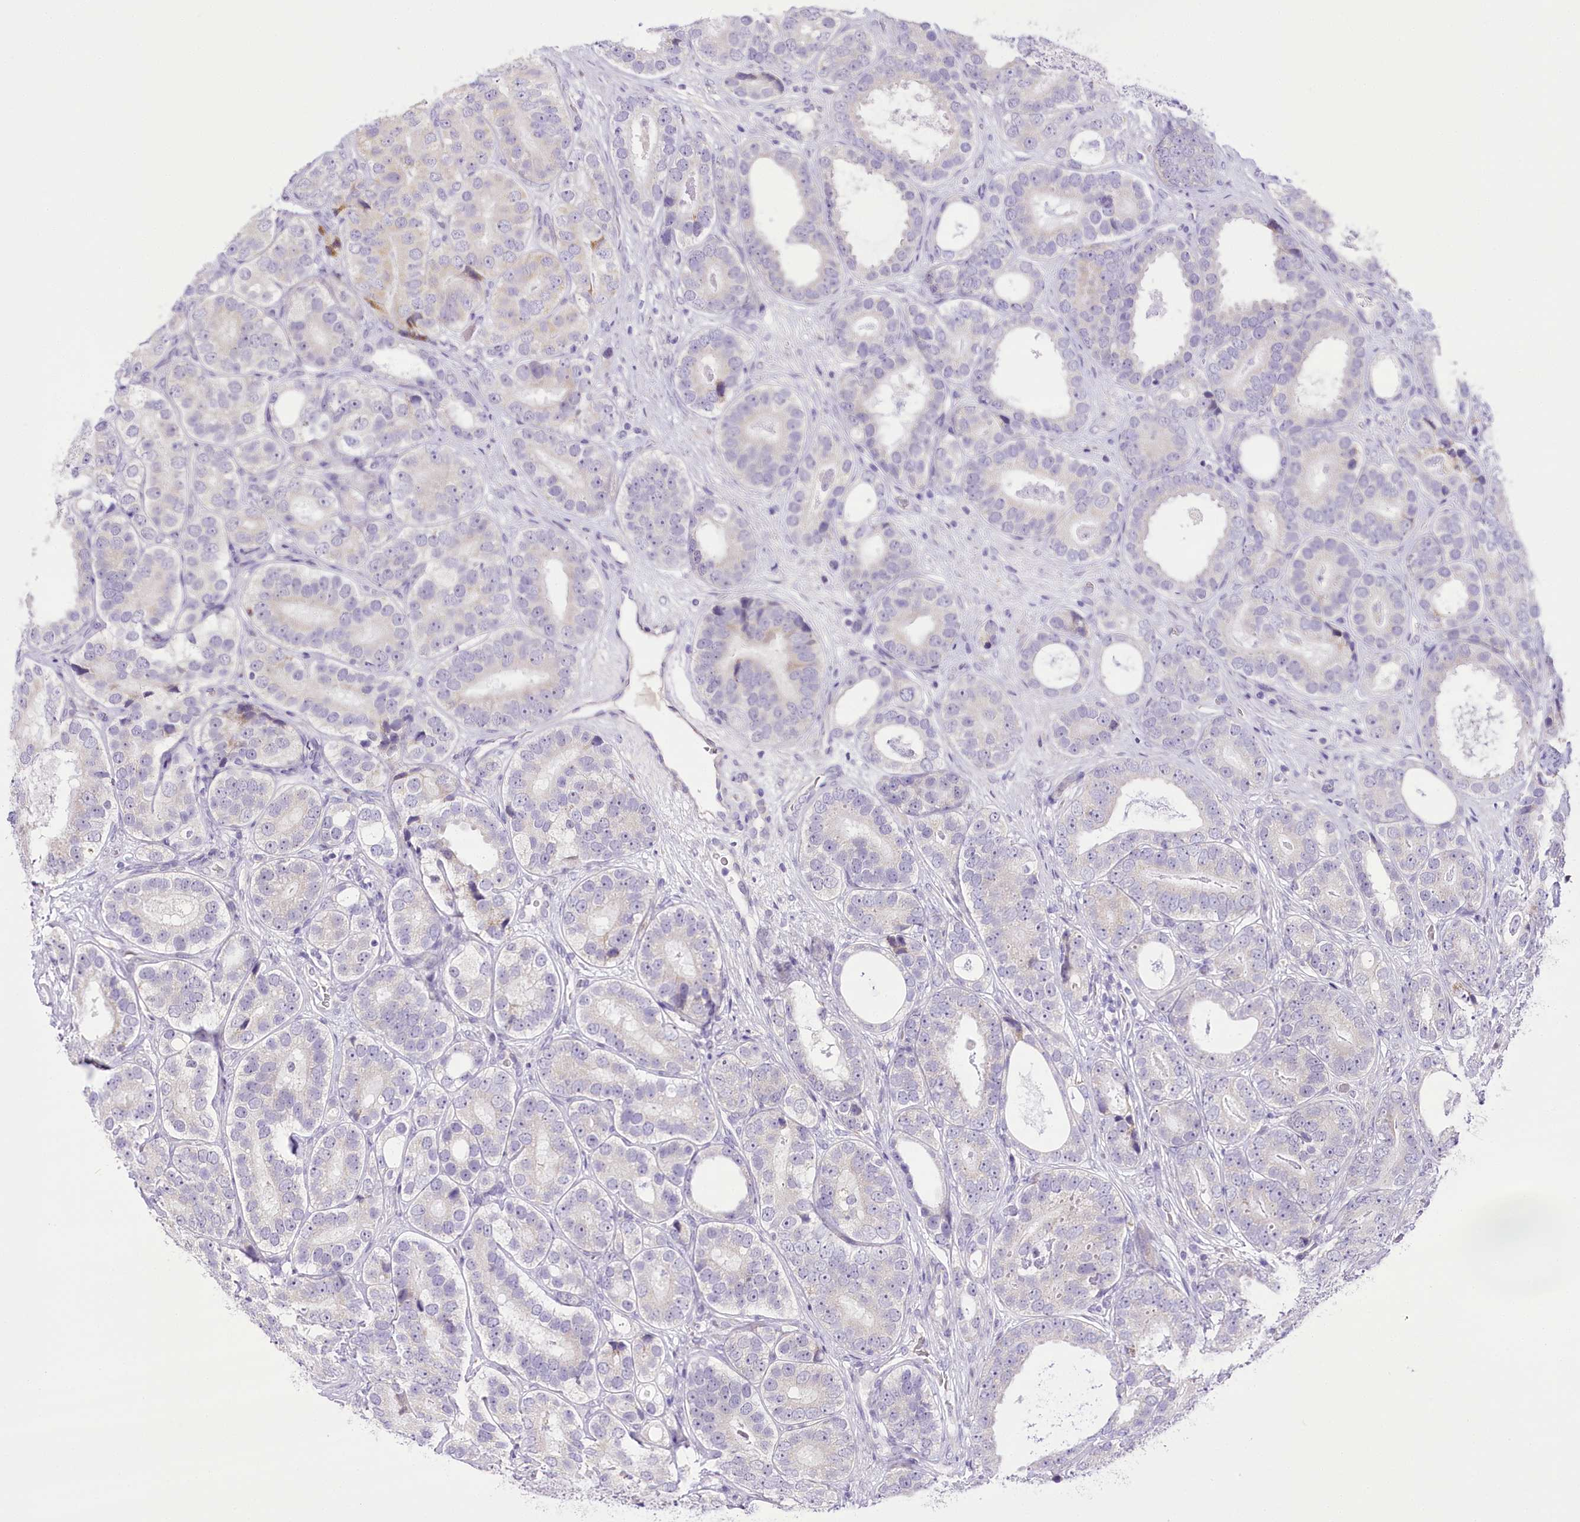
{"staining": {"intensity": "negative", "quantity": "none", "location": "none"}, "tissue": "prostate cancer", "cell_type": "Tumor cells", "image_type": "cancer", "snomed": [{"axis": "morphology", "description": "Adenocarcinoma, High grade"}, {"axis": "topography", "description": "Prostate"}], "caption": "The immunohistochemistry image has no significant staining in tumor cells of adenocarcinoma (high-grade) (prostate) tissue.", "gene": "CCDC30", "patient": {"sex": "male", "age": 56}}